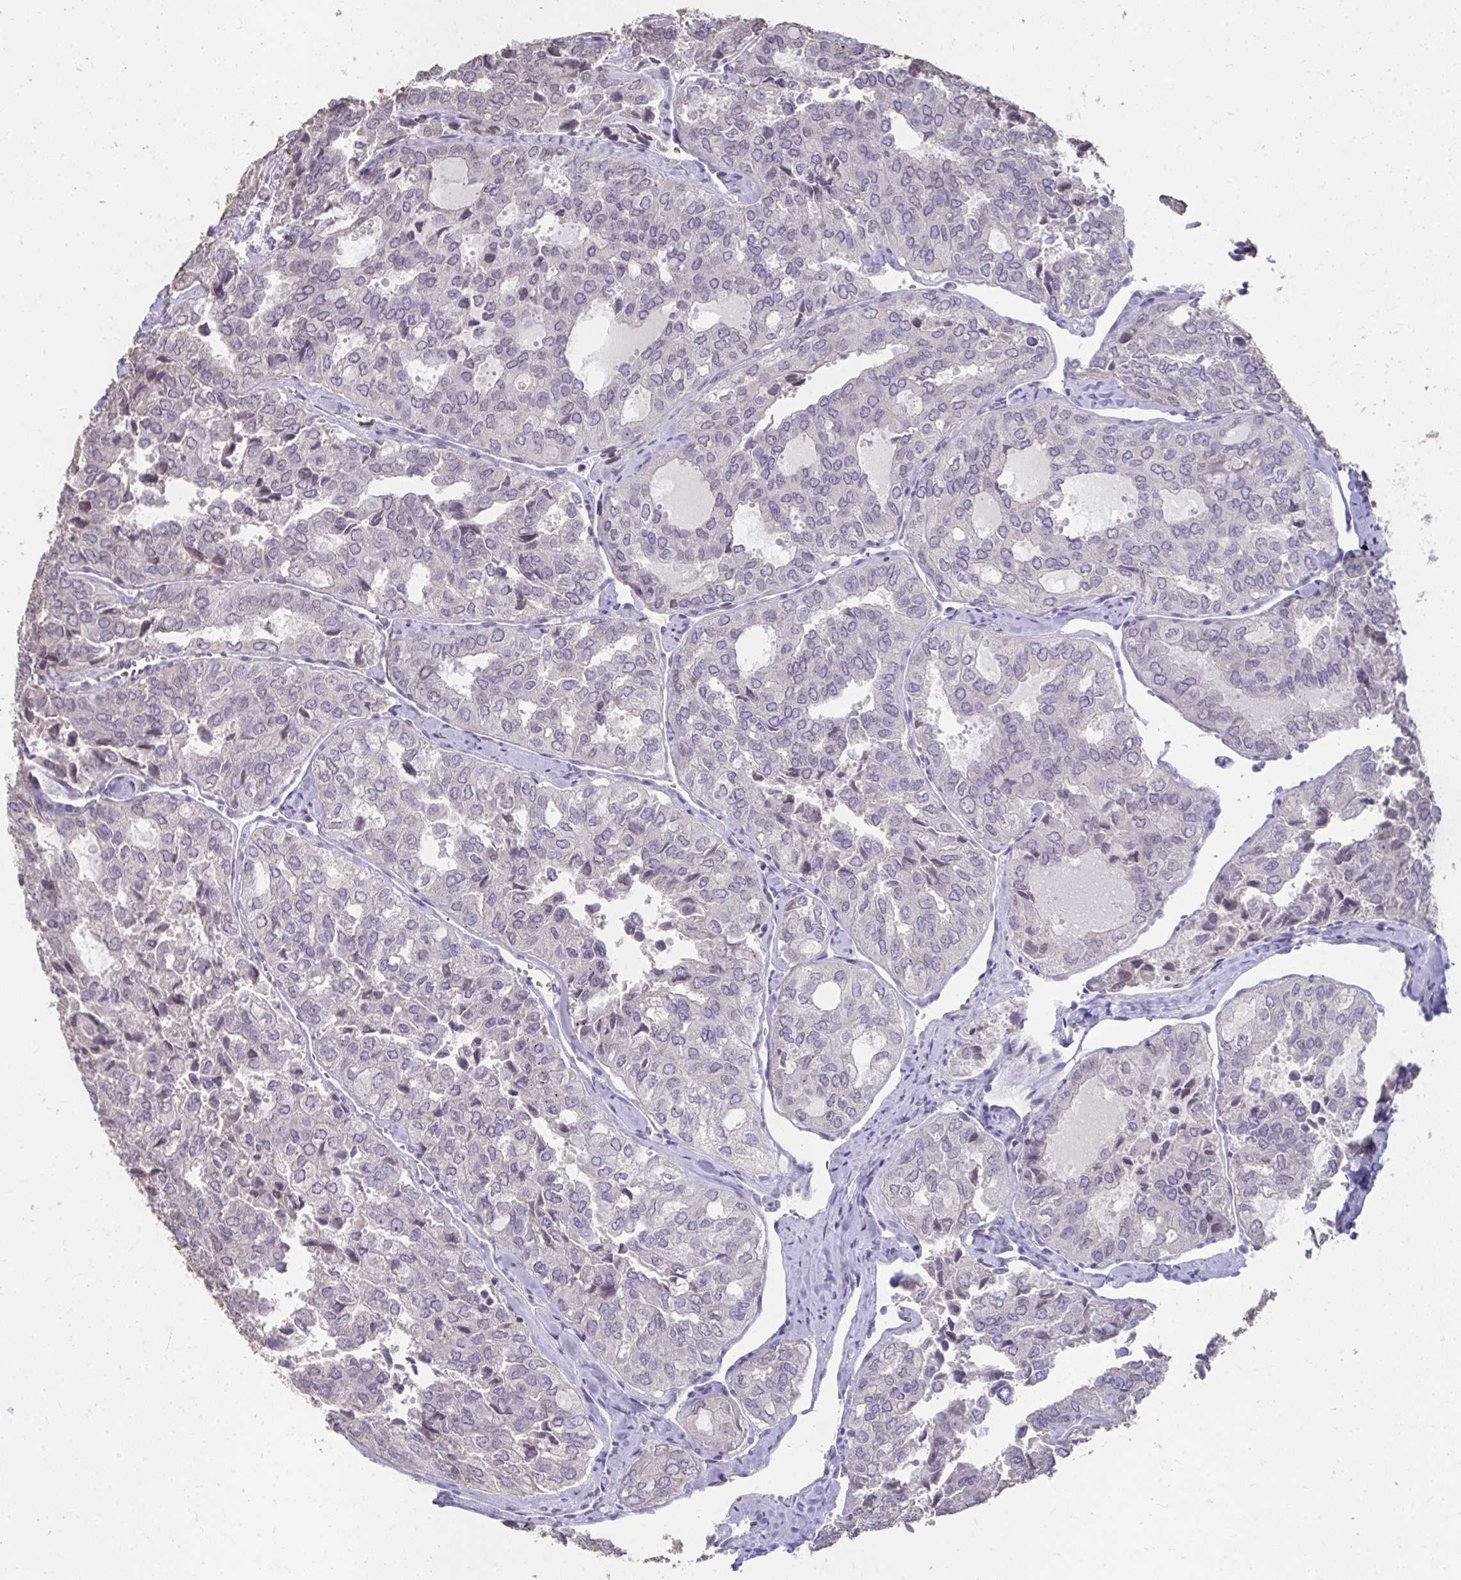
{"staining": {"intensity": "negative", "quantity": "none", "location": "none"}, "tissue": "thyroid cancer", "cell_type": "Tumor cells", "image_type": "cancer", "snomed": [{"axis": "morphology", "description": "Follicular adenoma carcinoma, NOS"}, {"axis": "topography", "description": "Thyroid gland"}], "caption": "An immunohistochemistry (IHC) photomicrograph of thyroid cancer (follicular adenoma carcinoma) is shown. There is no staining in tumor cells of thyroid cancer (follicular adenoma carcinoma).", "gene": "NUP133", "patient": {"sex": "male", "age": 75}}